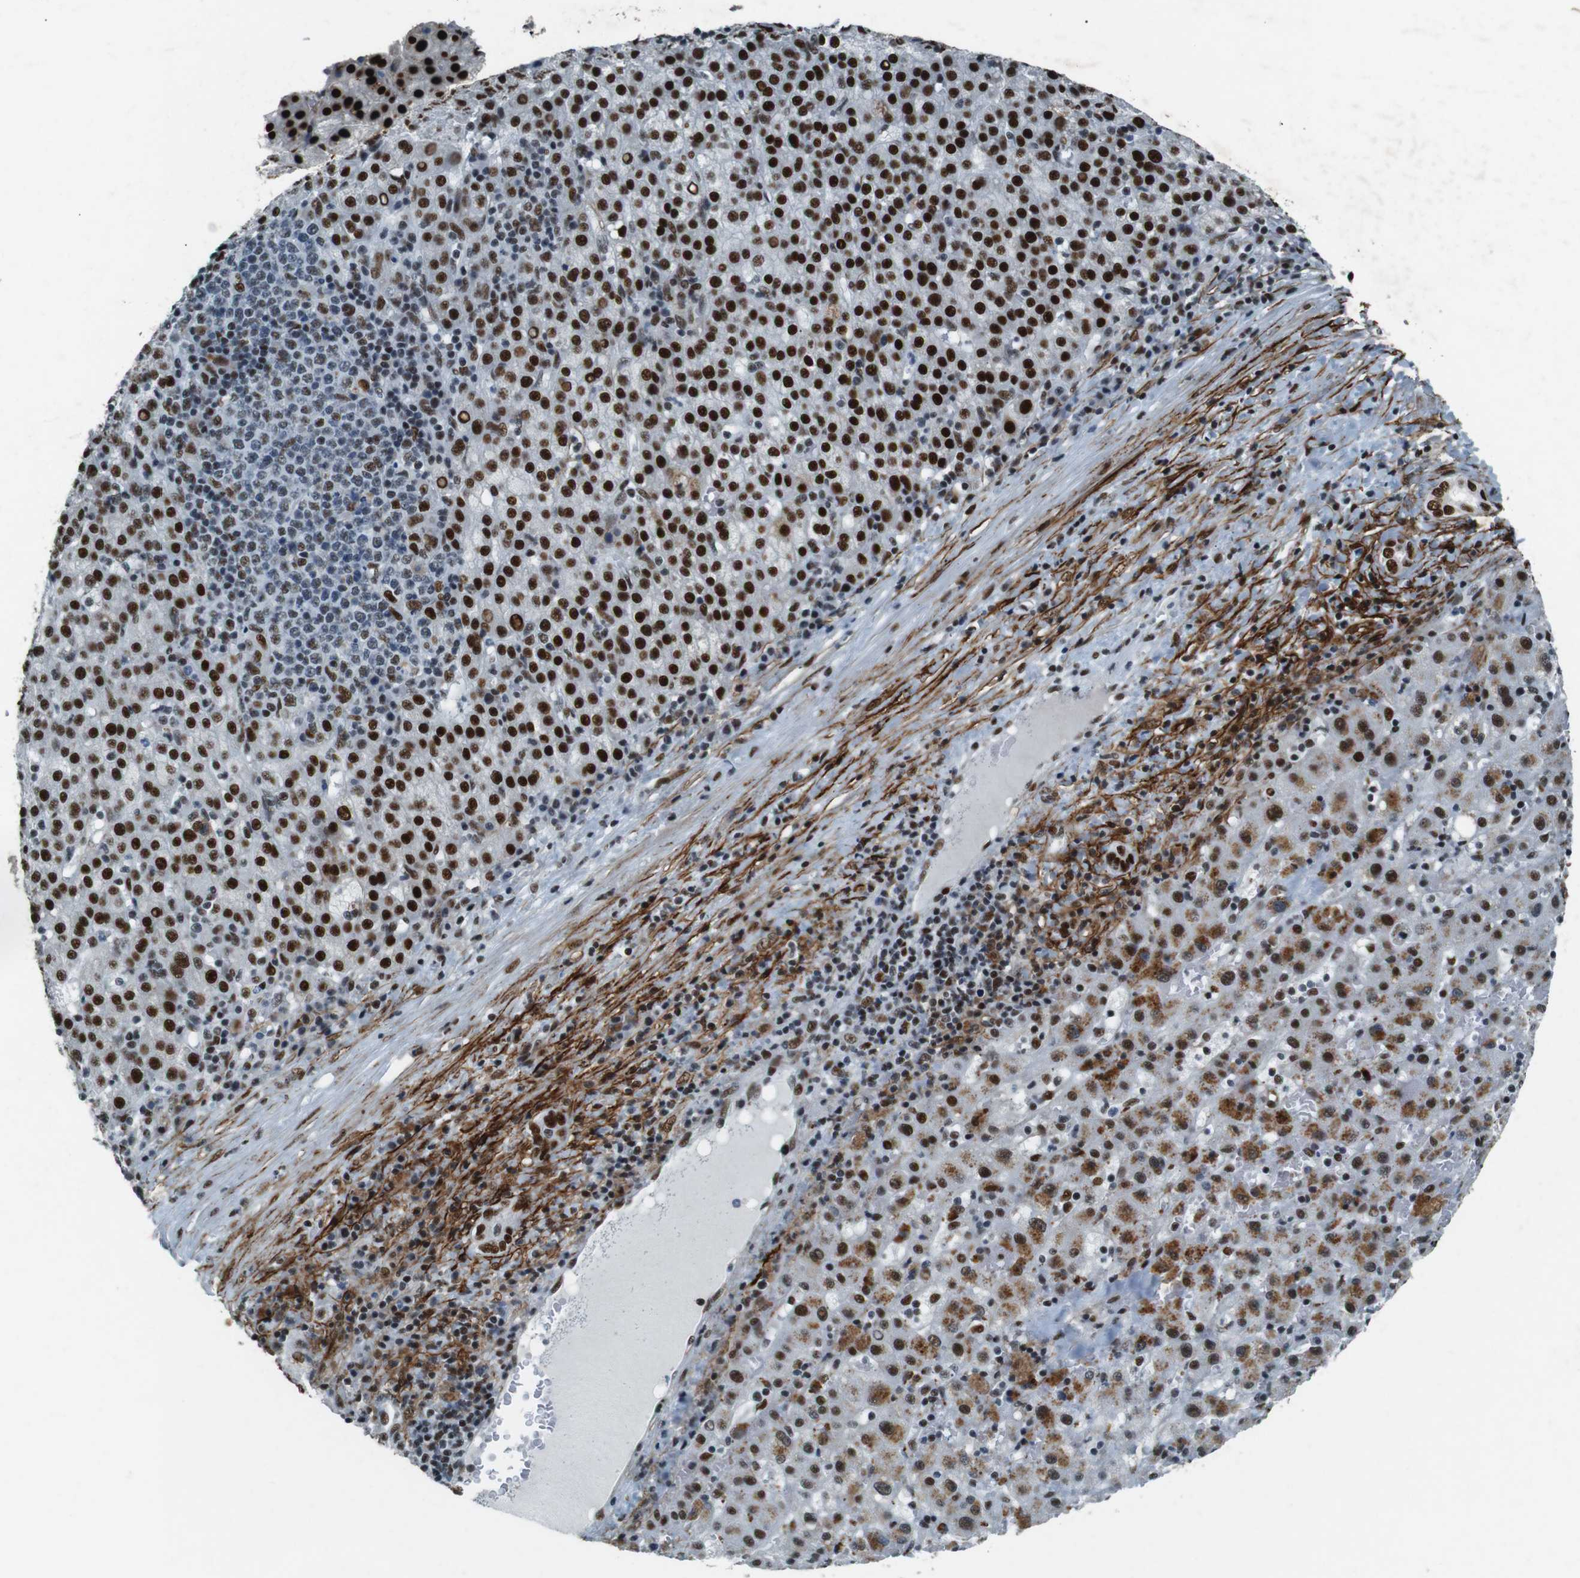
{"staining": {"intensity": "strong", "quantity": ">75%", "location": "nuclear"}, "tissue": "liver cancer", "cell_type": "Tumor cells", "image_type": "cancer", "snomed": [{"axis": "morphology", "description": "Carcinoma, Hepatocellular, NOS"}, {"axis": "topography", "description": "Liver"}], "caption": "The immunohistochemical stain shows strong nuclear staining in tumor cells of liver hepatocellular carcinoma tissue. The staining was performed using DAB (3,3'-diaminobenzidine), with brown indicating positive protein expression. Nuclei are stained blue with hematoxylin.", "gene": "HEXIM1", "patient": {"sex": "female", "age": 58}}